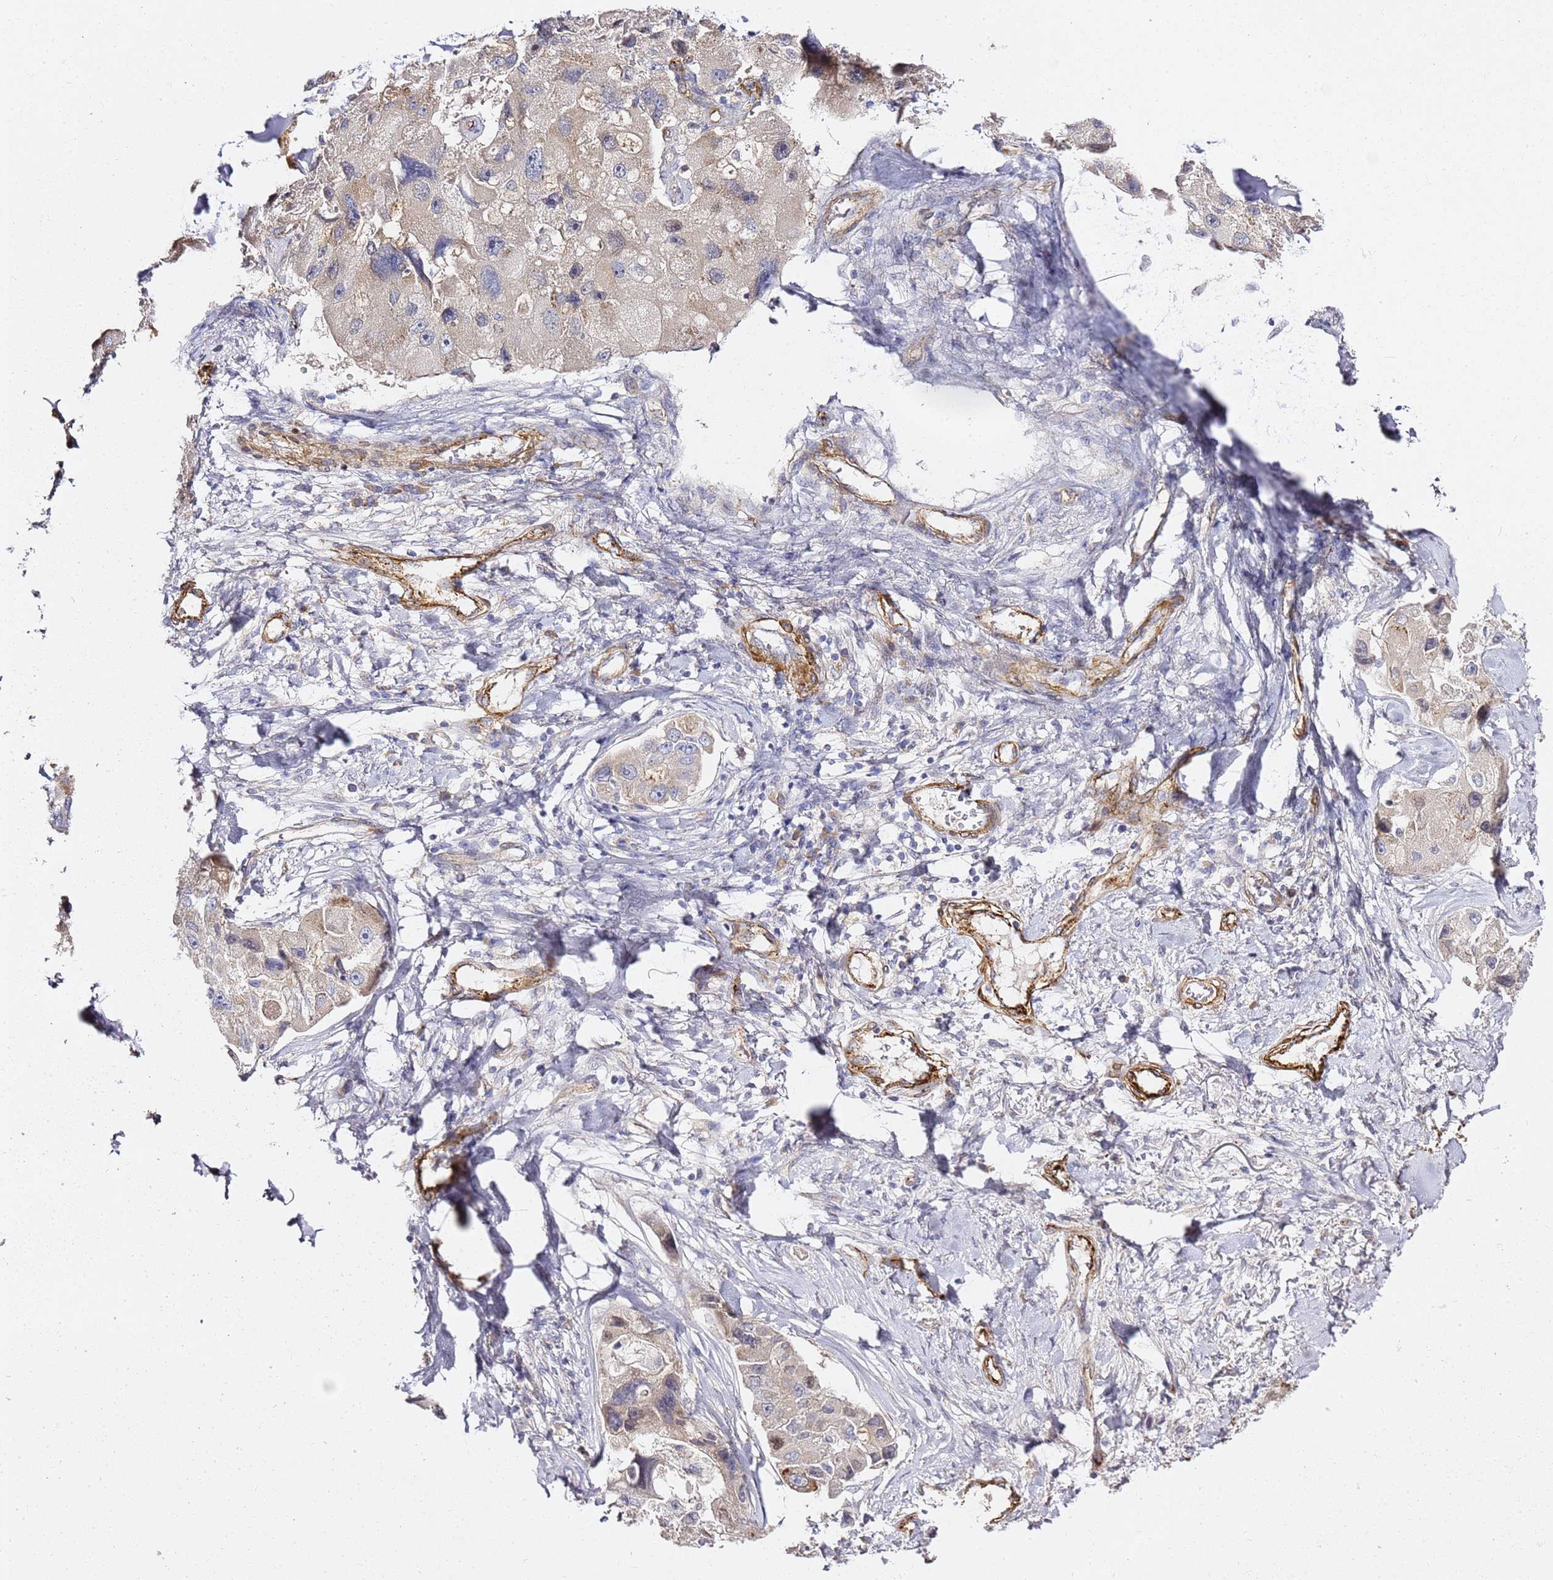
{"staining": {"intensity": "weak", "quantity": "<25%", "location": "cytoplasmic/membranous"}, "tissue": "lung cancer", "cell_type": "Tumor cells", "image_type": "cancer", "snomed": [{"axis": "morphology", "description": "Adenocarcinoma, NOS"}, {"axis": "topography", "description": "Lung"}], "caption": "This histopathology image is of lung adenocarcinoma stained with IHC to label a protein in brown with the nuclei are counter-stained blue. There is no positivity in tumor cells. (Stains: DAB immunohistochemistry (IHC) with hematoxylin counter stain, Microscopy: brightfield microscopy at high magnification).", "gene": "EPS8L1", "patient": {"sex": "female", "age": 54}}